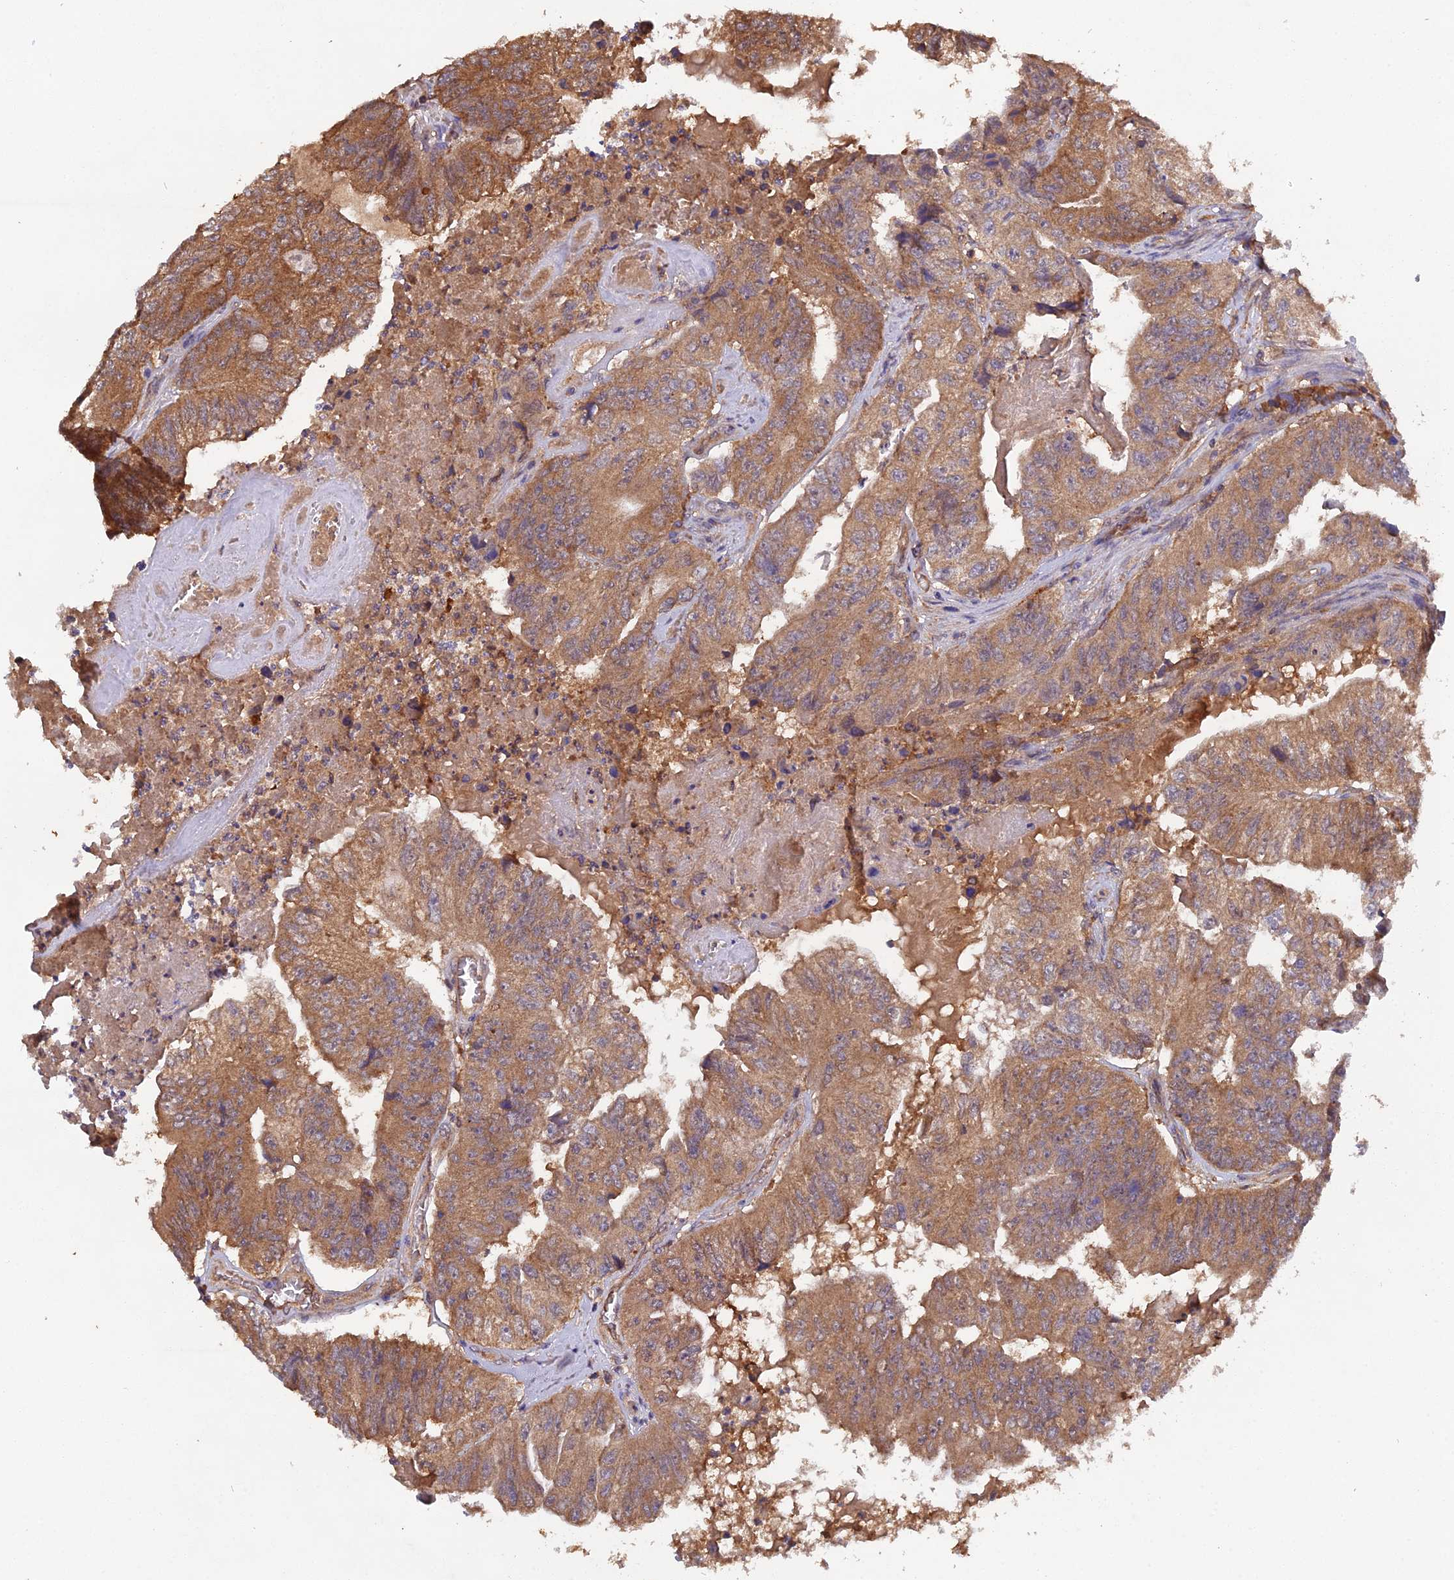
{"staining": {"intensity": "moderate", "quantity": ">75%", "location": "cytoplasmic/membranous"}, "tissue": "colorectal cancer", "cell_type": "Tumor cells", "image_type": "cancer", "snomed": [{"axis": "morphology", "description": "Adenocarcinoma, NOS"}, {"axis": "topography", "description": "Colon"}], "caption": "The image reveals immunohistochemical staining of adenocarcinoma (colorectal). There is moderate cytoplasmic/membranous positivity is present in approximately >75% of tumor cells. Immunohistochemistry stains the protein in brown and the nuclei are stained blue.", "gene": "TMEM258", "patient": {"sex": "female", "age": 67}}